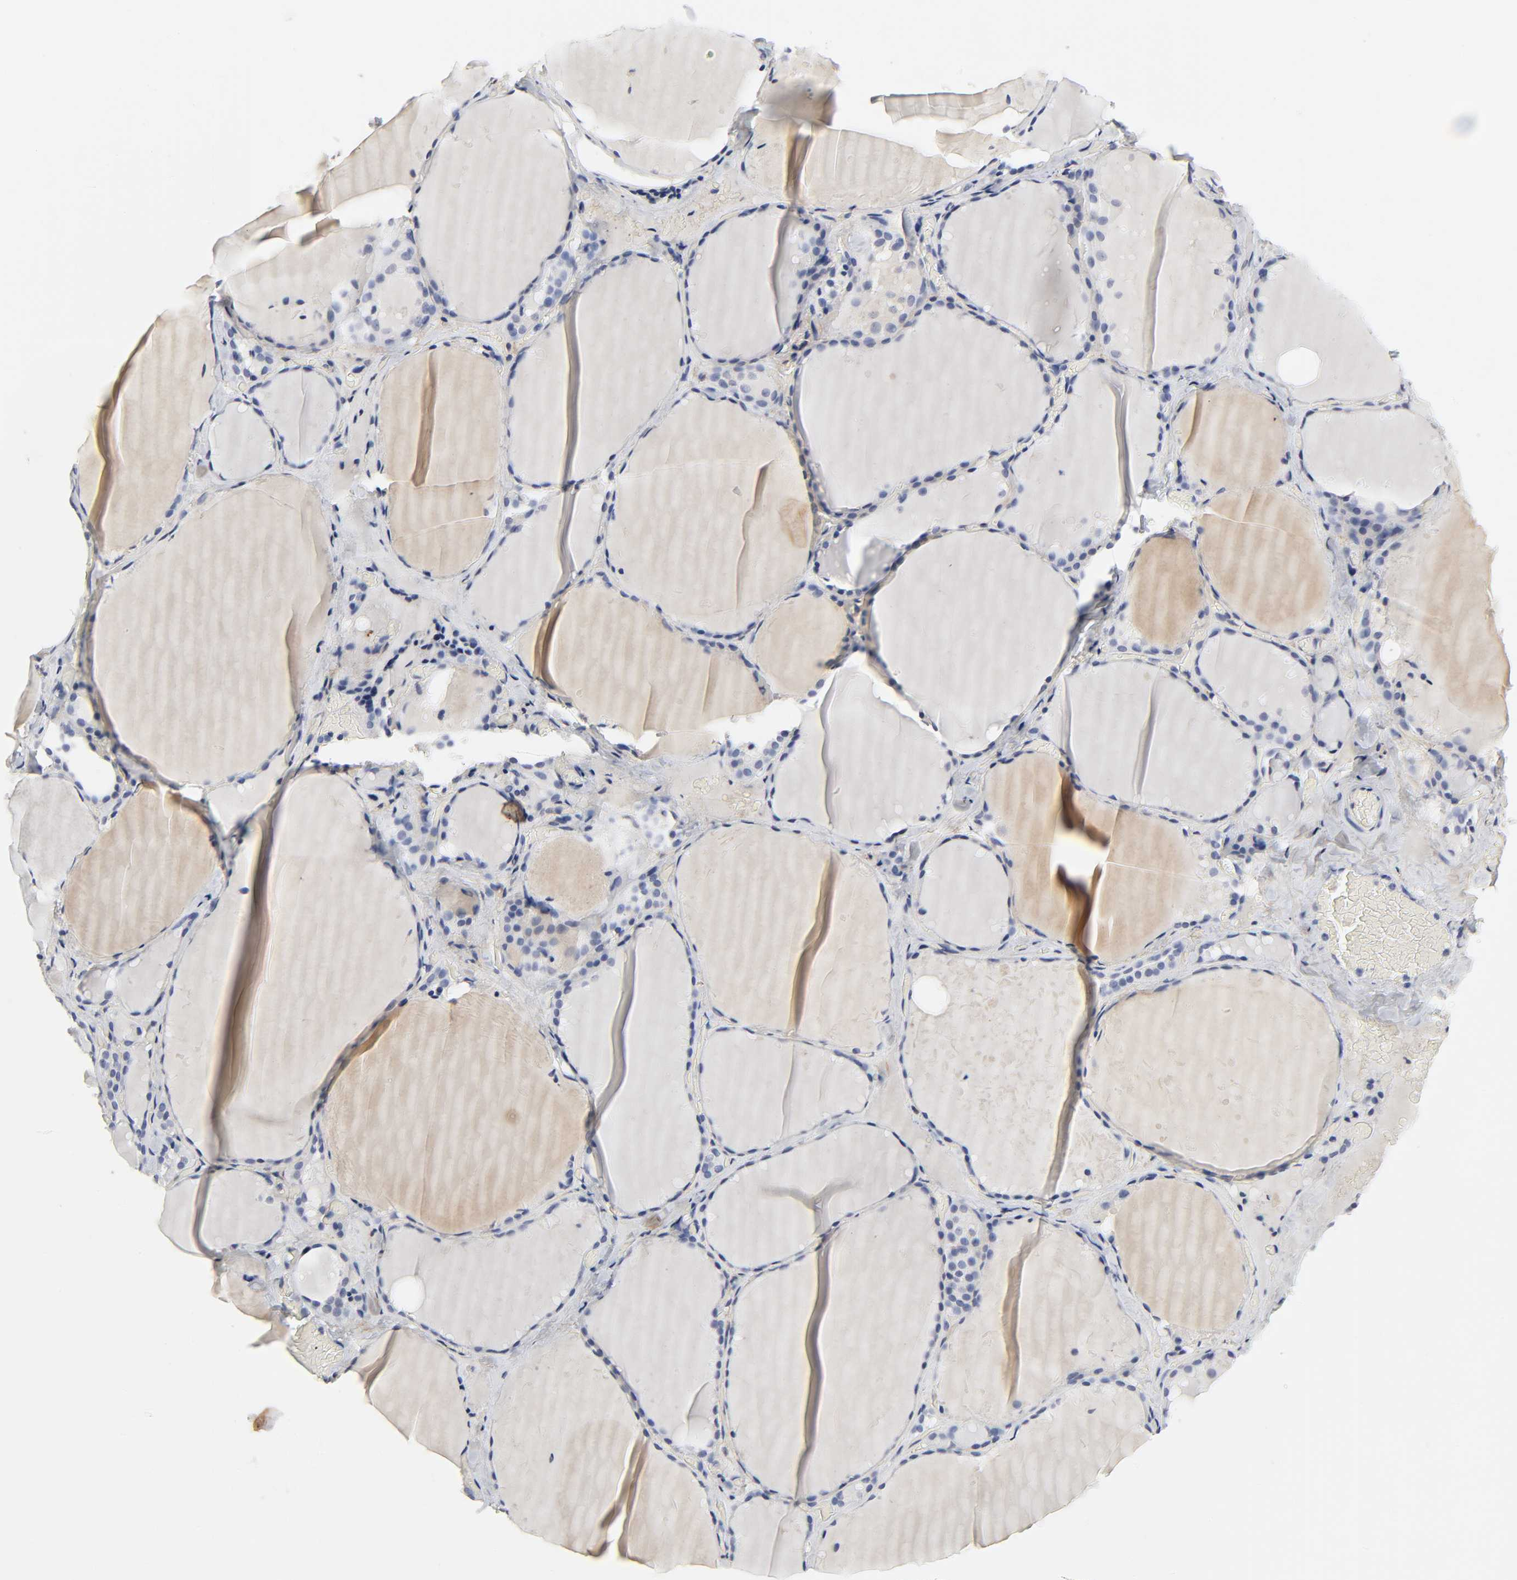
{"staining": {"intensity": "negative", "quantity": "none", "location": "none"}, "tissue": "thyroid gland", "cell_type": "Glandular cells", "image_type": "normal", "snomed": [{"axis": "morphology", "description": "Normal tissue, NOS"}, {"axis": "topography", "description": "Thyroid gland"}], "caption": "Protein analysis of benign thyroid gland shows no significant positivity in glandular cells.", "gene": "LRP1", "patient": {"sex": "female", "age": 22}}